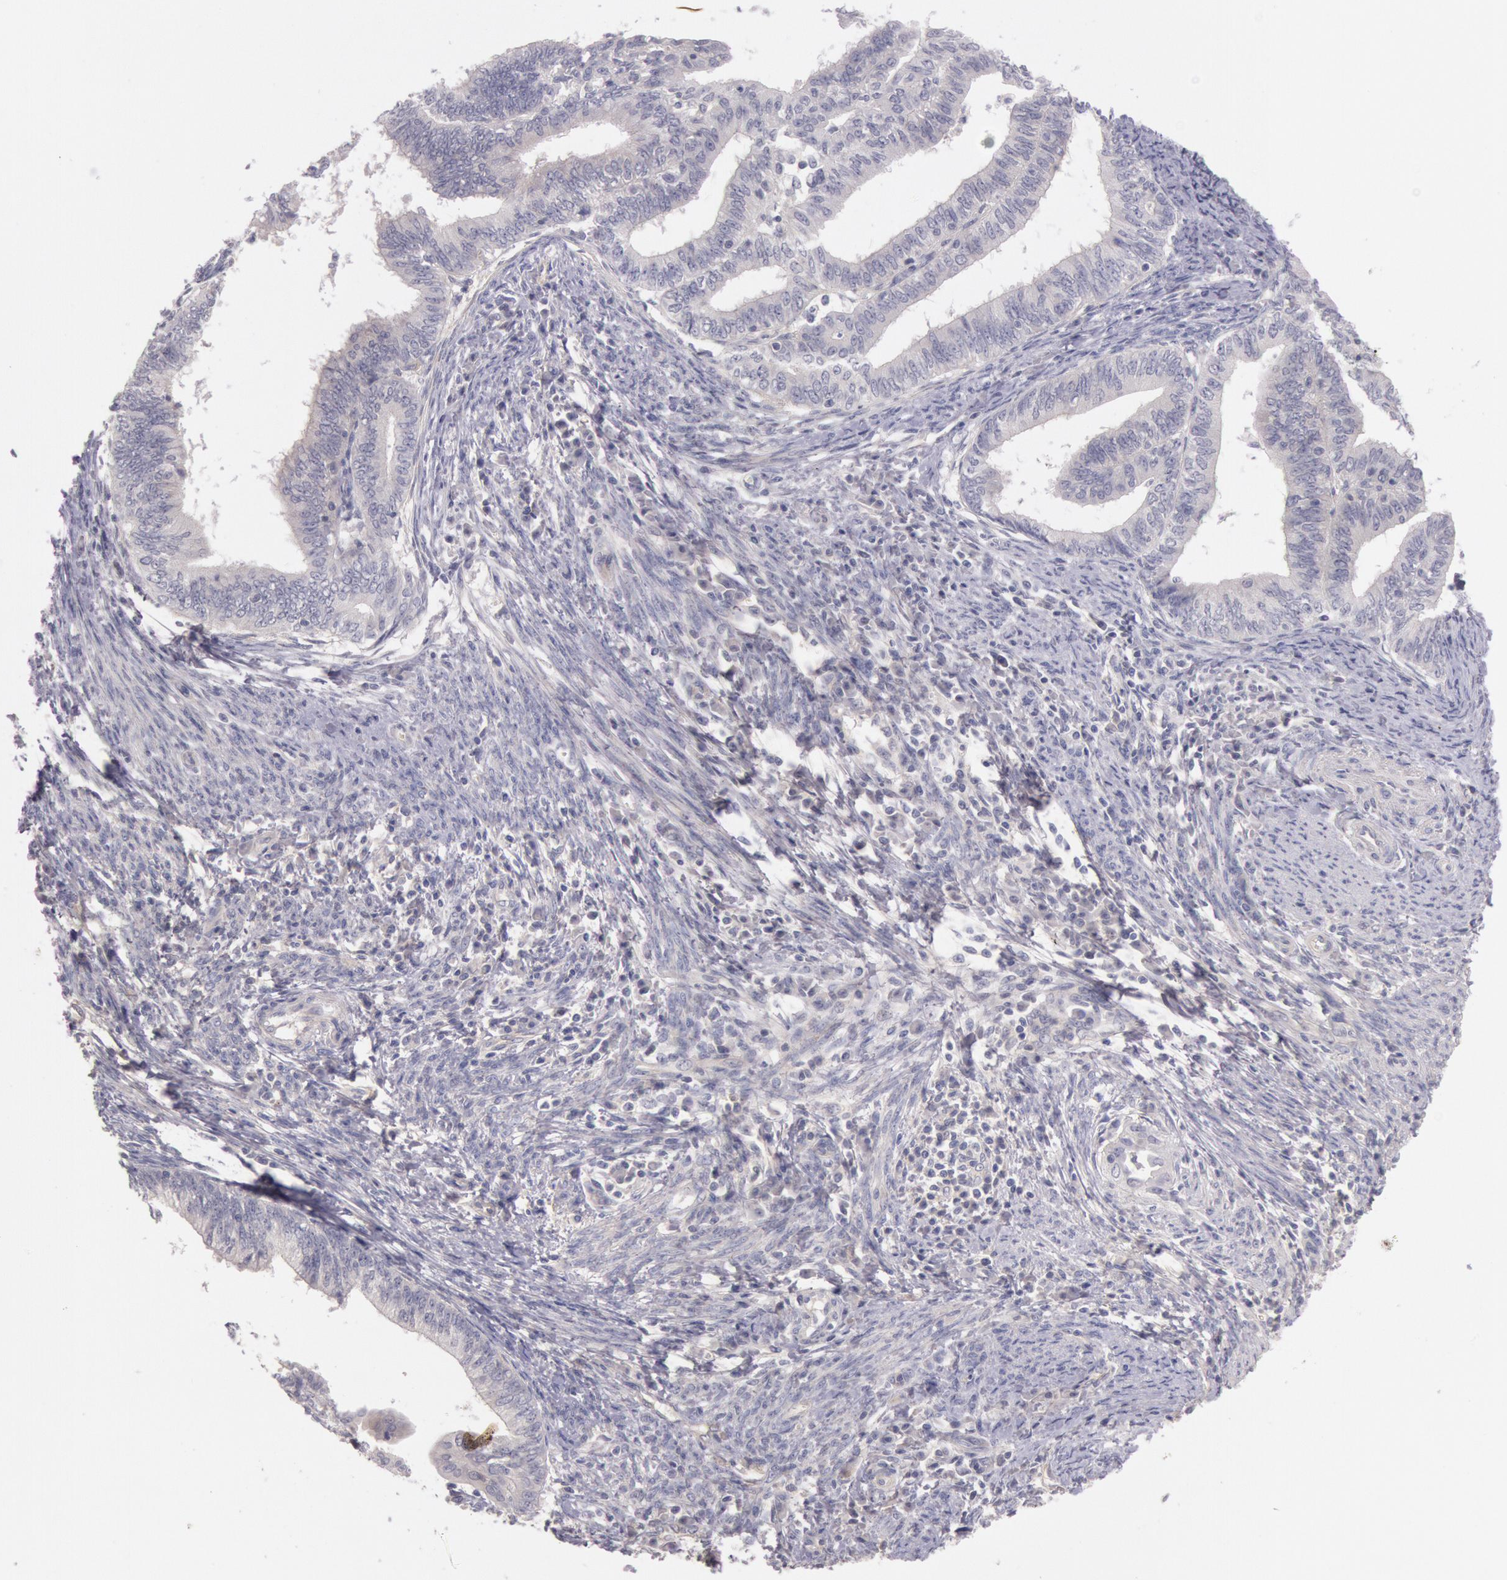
{"staining": {"intensity": "negative", "quantity": "none", "location": "none"}, "tissue": "endometrial cancer", "cell_type": "Tumor cells", "image_type": "cancer", "snomed": [{"axis": "morphology", "description": "Adenocarcinoma, NOS"}, {"axis": "topography", "description": "Endometrium"}], "caption": "A high-resolution photomicrograph shows immunohistochemistry staining of endometrial adenocarcinoma, which reveals no significant expression in tumor cells.", "gene": "TRIB2", "patient": {"sex": "female", "age": 66}}